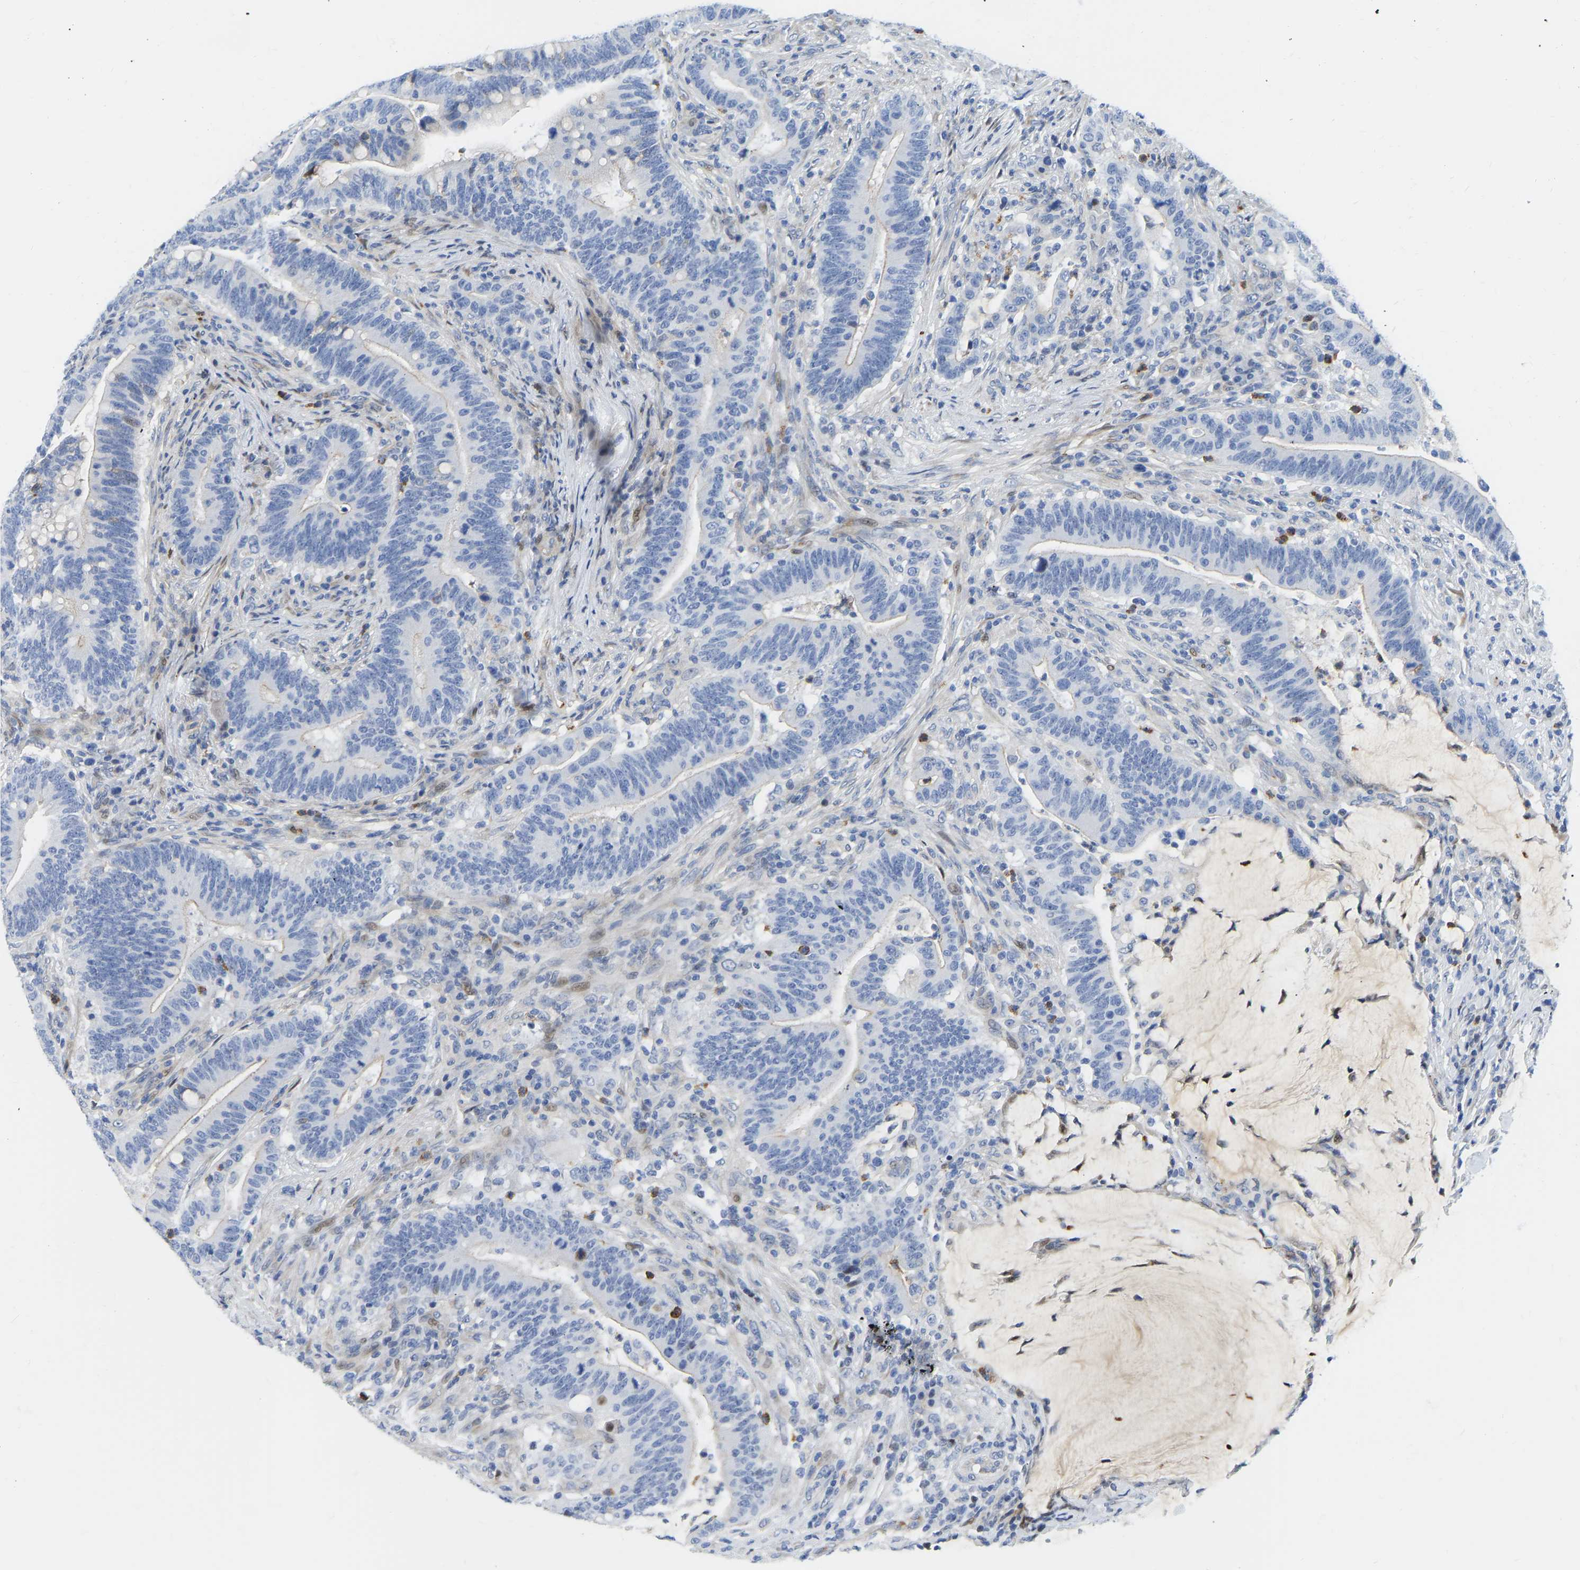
{"staining": {"intensity": "negative", "quantity": "none", "location": "none"}, "tissue": "colorectal cancer", "cell_type": "Tumor cells", "image_type": "cancer", "snomed": [{"axis": "morphology", "description": "Normal tissue, NOS"}, {"axis": "morphology", "description": "Adenocarcinoma, NOS"}, {"axis": "topography", "description": "Colon"}], "caption": "Tumor cells are negative for protein expression in human adenocarcinoma (colorectal).", "gene": "HDAC5", "patient": {"sex": "female", "age": 66}}